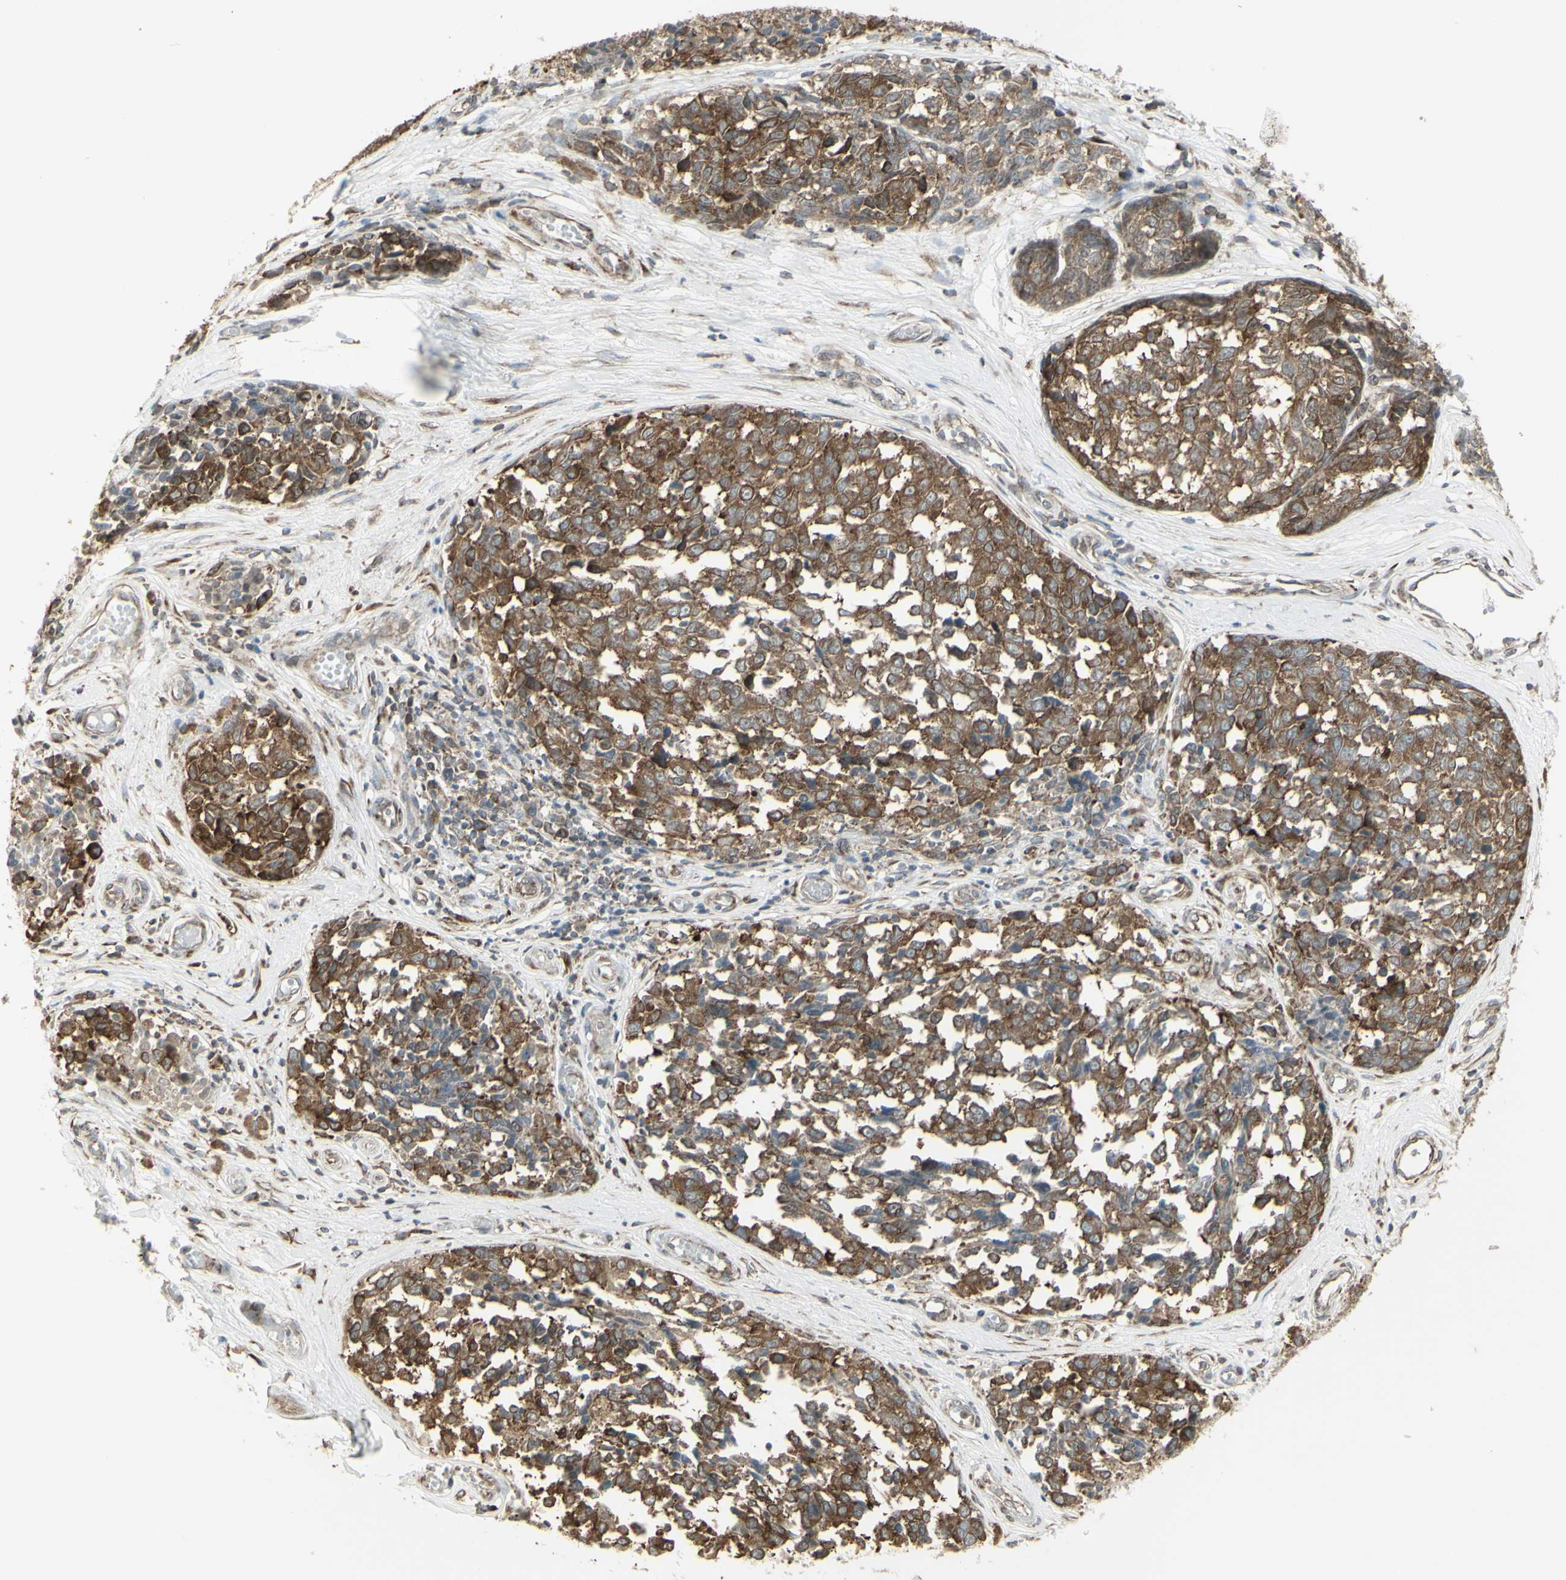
{"staining": {"intensity": "strong", "quantity": ">75%", "location": "cytoplasmic/membranous"}, "tissue": "melanoma", "cell_type": "Tumor cells", "image_type": "cancer", "snomed": [{"axis": "morphology", "description": "Malignant melanoma, NOS"}, {"axis": "topography", "description": "Skin"}], "caption": "Malignant melanoma stained for a protein (brown) shows strong cytoplasmic/membranous positive staining in approximately >75% of tumor cells.", "gene": "FKBP3", "patient": {"sex": "female", "age": 64}}